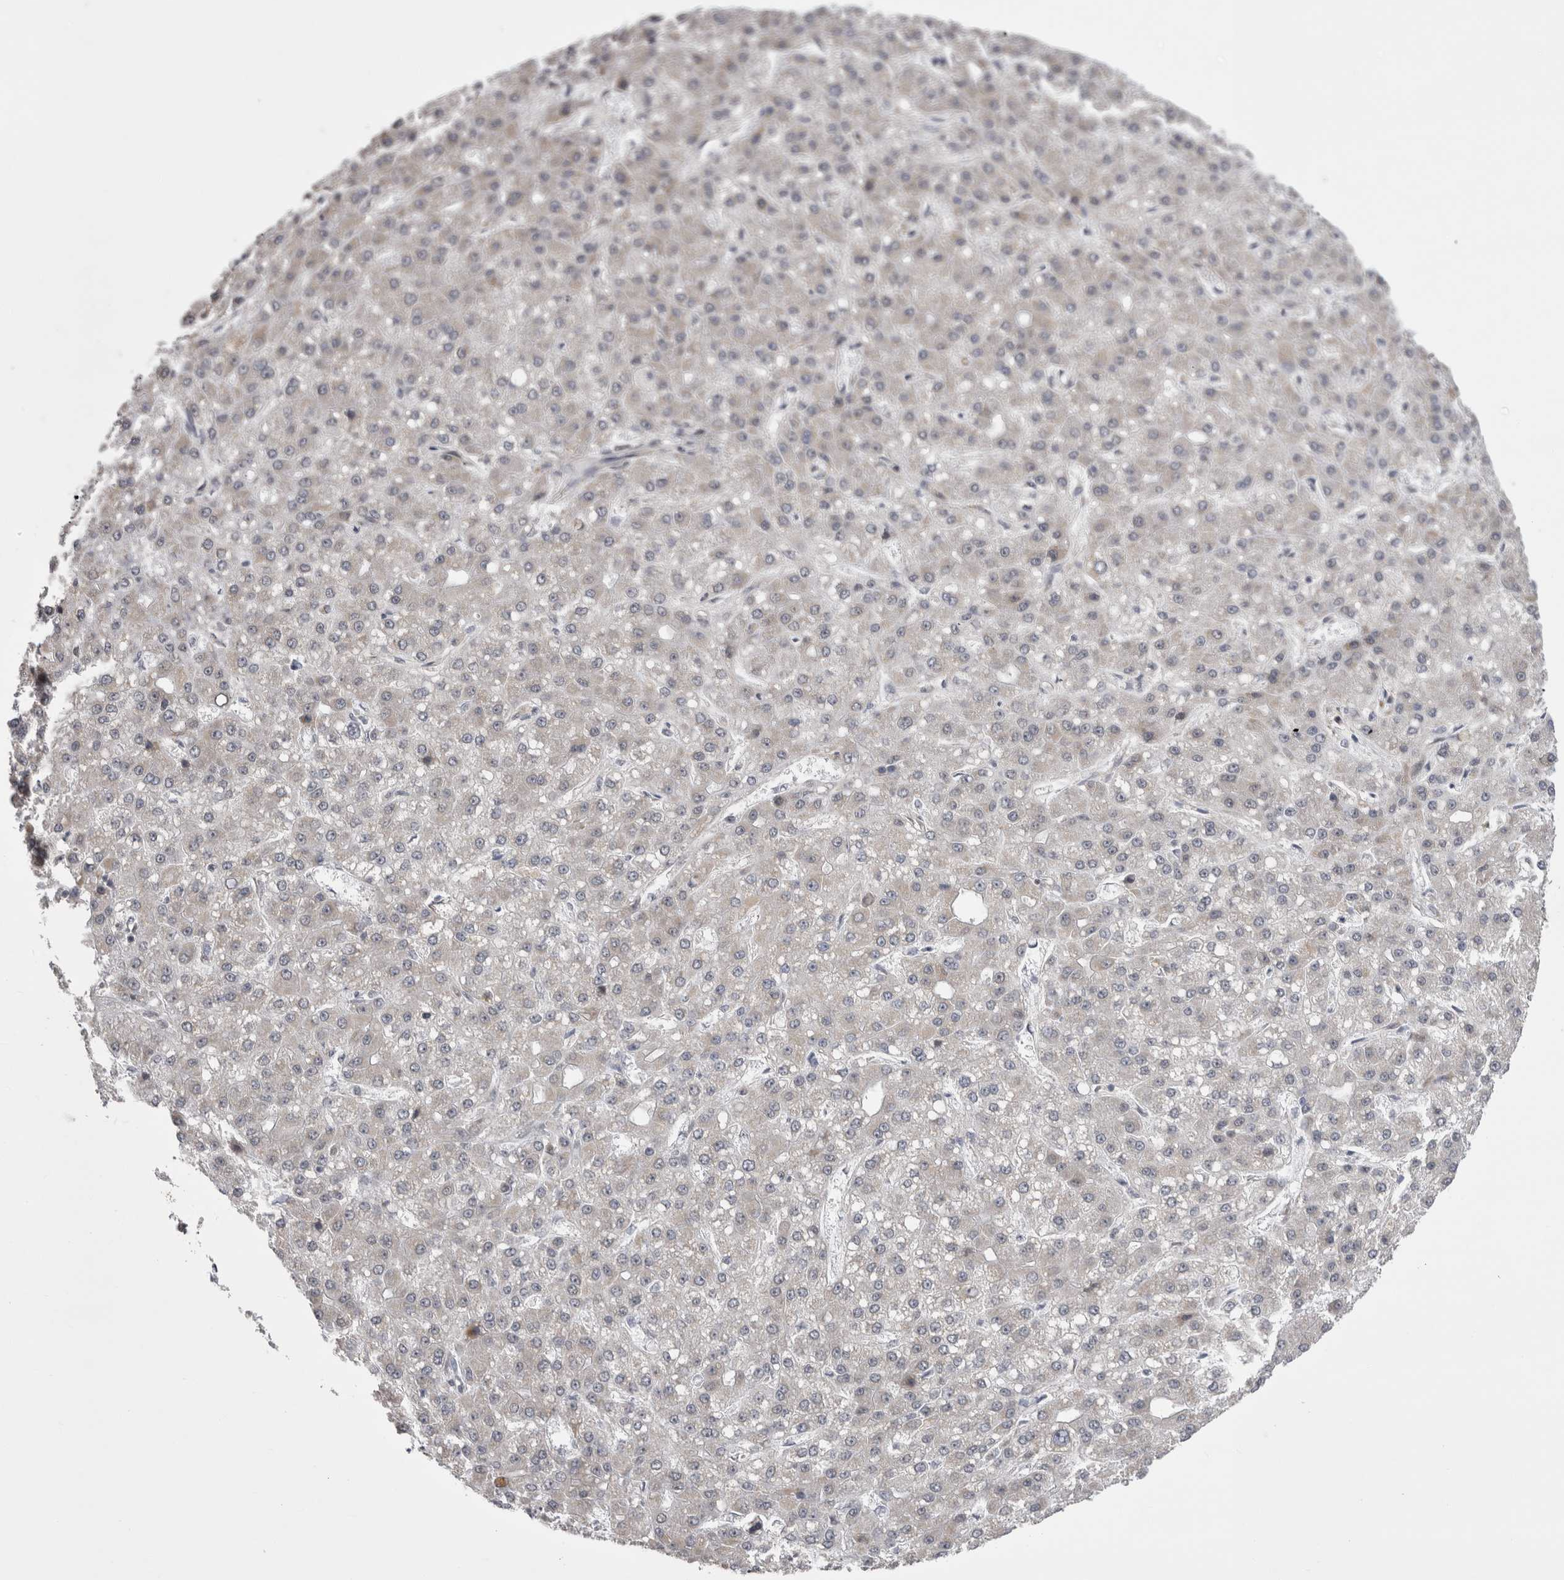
{"staining": {"intensity": "weak", "quantity": "<25%", "location": "cytoplasmic/membranous"}, "tissue": "liver cancer", "cell_type": "Tumor cells", "image_type": "cancer", "snomed": [{"axis": "morphology", "description": "Carcinoma, Hepatocellular, NOS"}, {"axis": "topography", "description": "Liver"}], "caption": "Immunohistochemistry (IHC) image of liver cancer (hepatocellular carcinoma) stained for a protein (brown), which exhibits no positivity in tumor cells.", "gene": "CHIC2", "patient": {"sex": "male", "age": 67}}